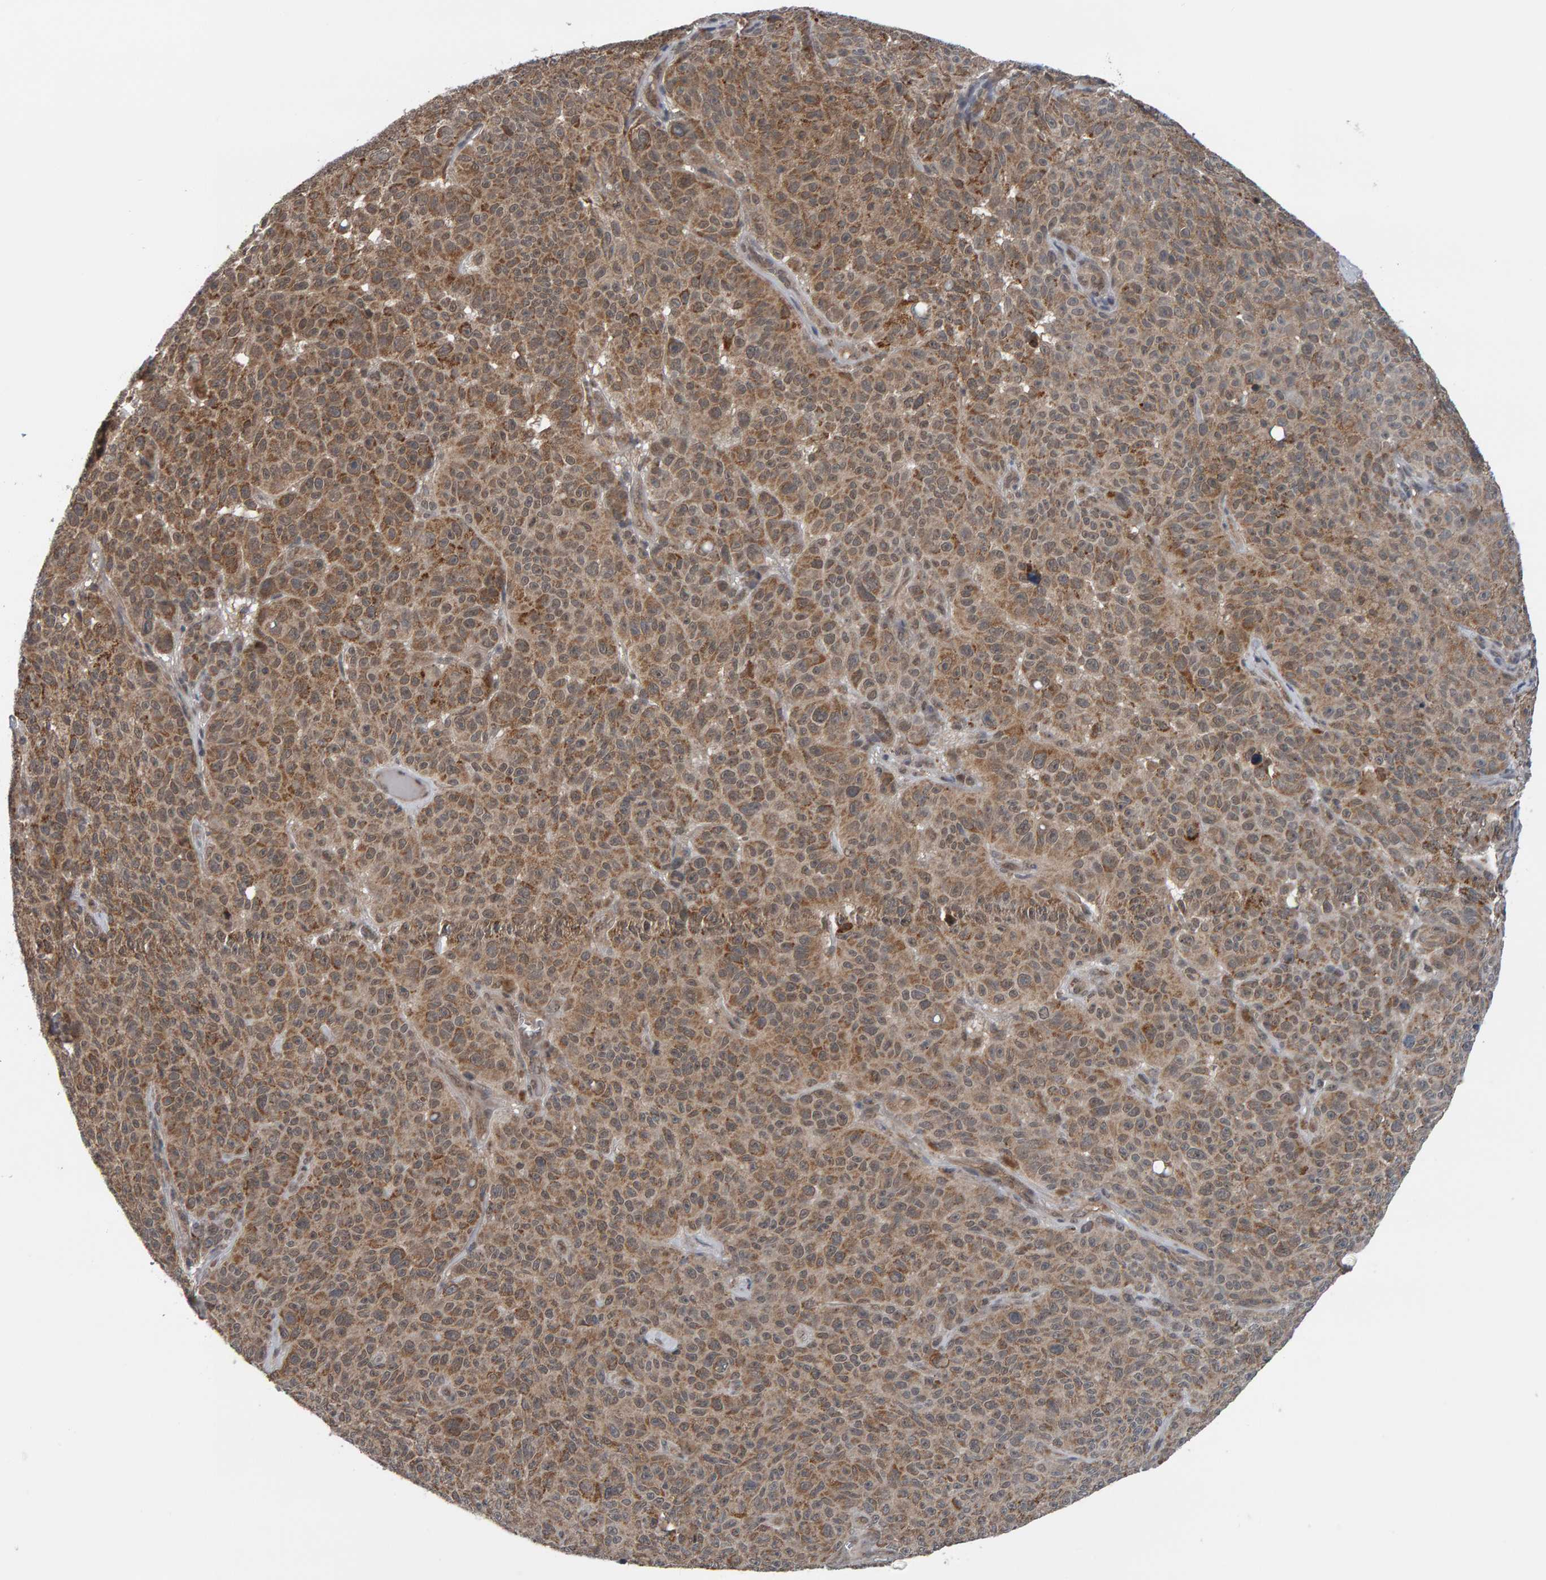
{"staining": {"intensity": "weak", "quantity": ">75%", "location": "cytoplasmic/membranous"}, "tissue": "melanoma", "cell_type": "Tumor cells", "image_type": "cancer", "snomed": [{"axis": "morphology", "description": "Malignant melanoma, NOS"}, {"axis": "topography", "description": "Skin"}], "caption": "Melanoma tissue exhibits weak cytoplasmic/membranous expression in approximately >75% of tumor cells, visualized by immunohistochemistry. (DAB (3,3'-diaminobenzidine) = brown stain, brightfield microscopy at high magnification).", "gene": "COASY", "patient": {"sex": "female", "age": 82}}